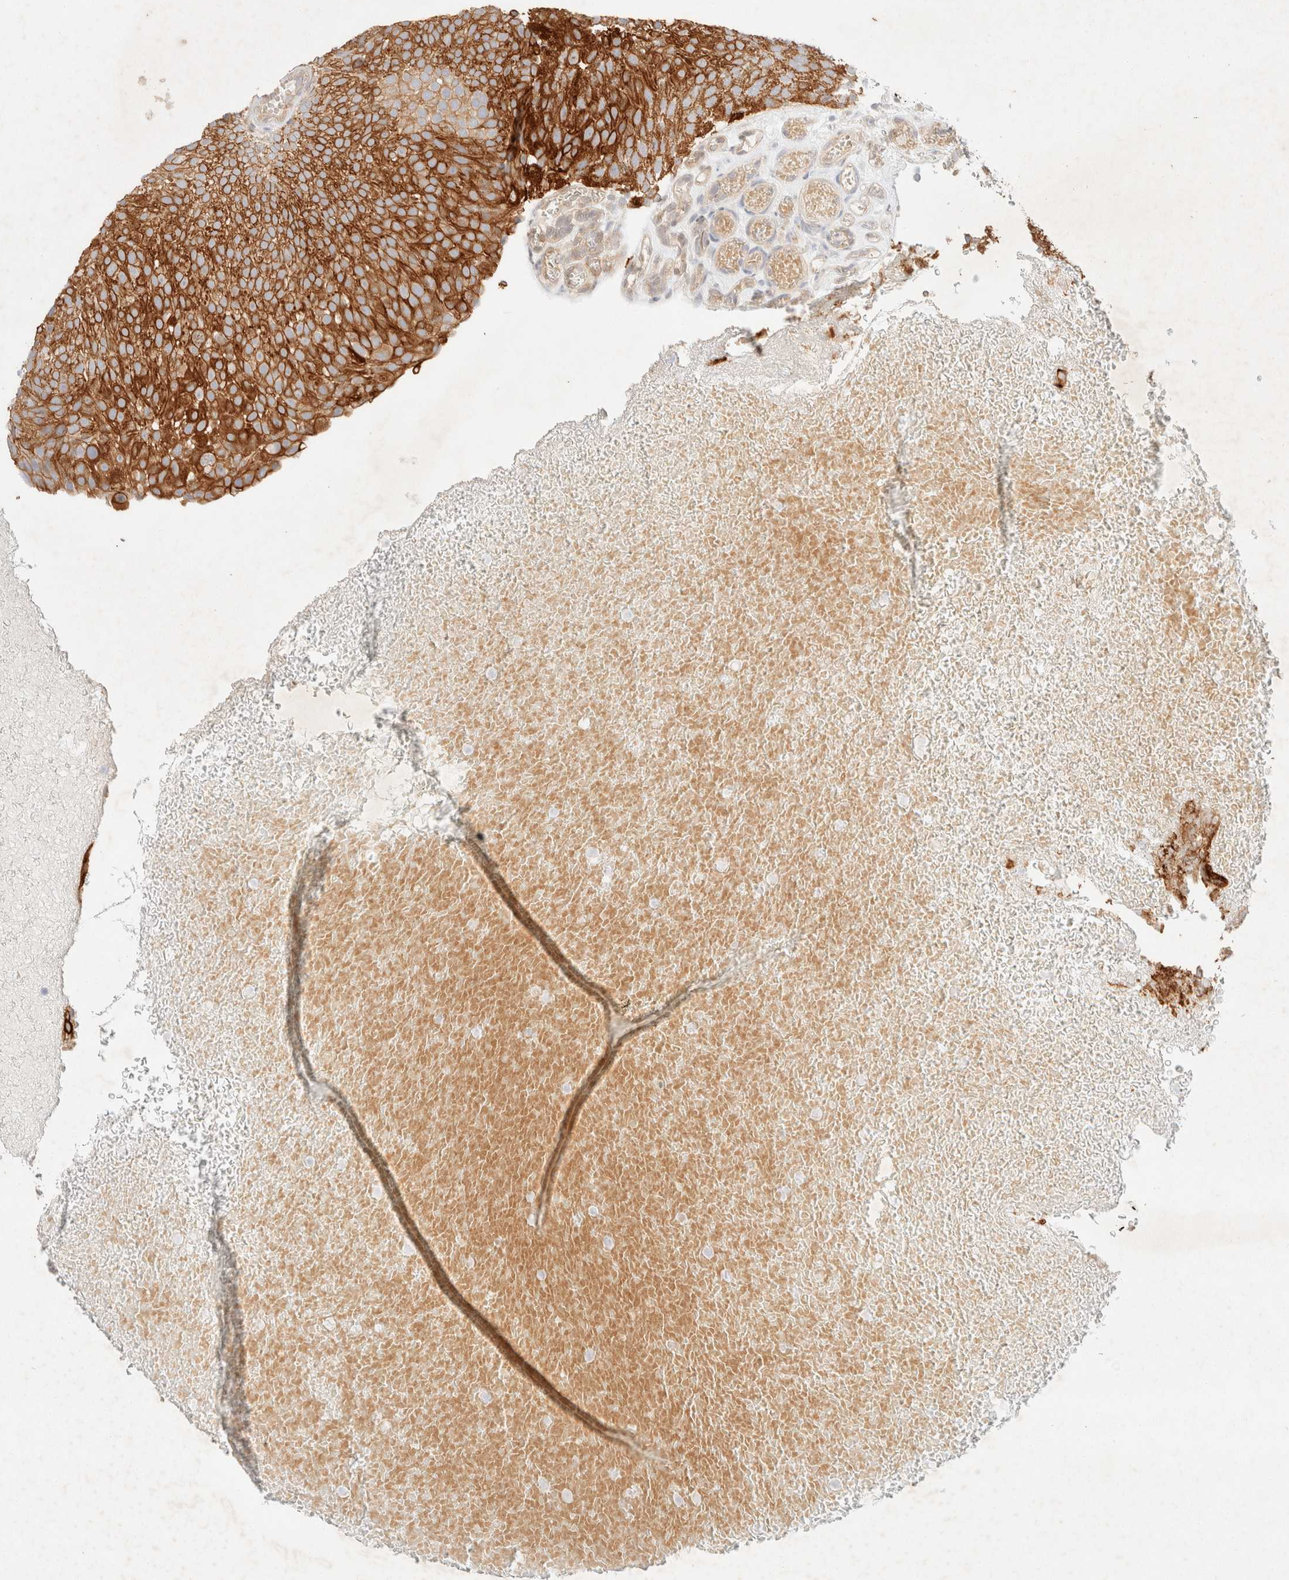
{"staining": {"intensity": "strong", "quantity": ">75%", "location": "cytoplasmic/membranous"}, "tissue": "urothelial cancer", "cell_type": "Tumor cells", "image_type": "cancer", "snomed": [{"axis": "morphology", "description": "Urothelial carcinoma, Low grade"}, {"axis": "topography", "description": "Urinary bladder"}], "caption": "Protein staining reveals strong cytoplasmic/membranous positivity in approximately >75% of tumor cells in urothelial cancer.", "gene": "CSNK1E", "patient": {"sex": "male", "age": 78}}